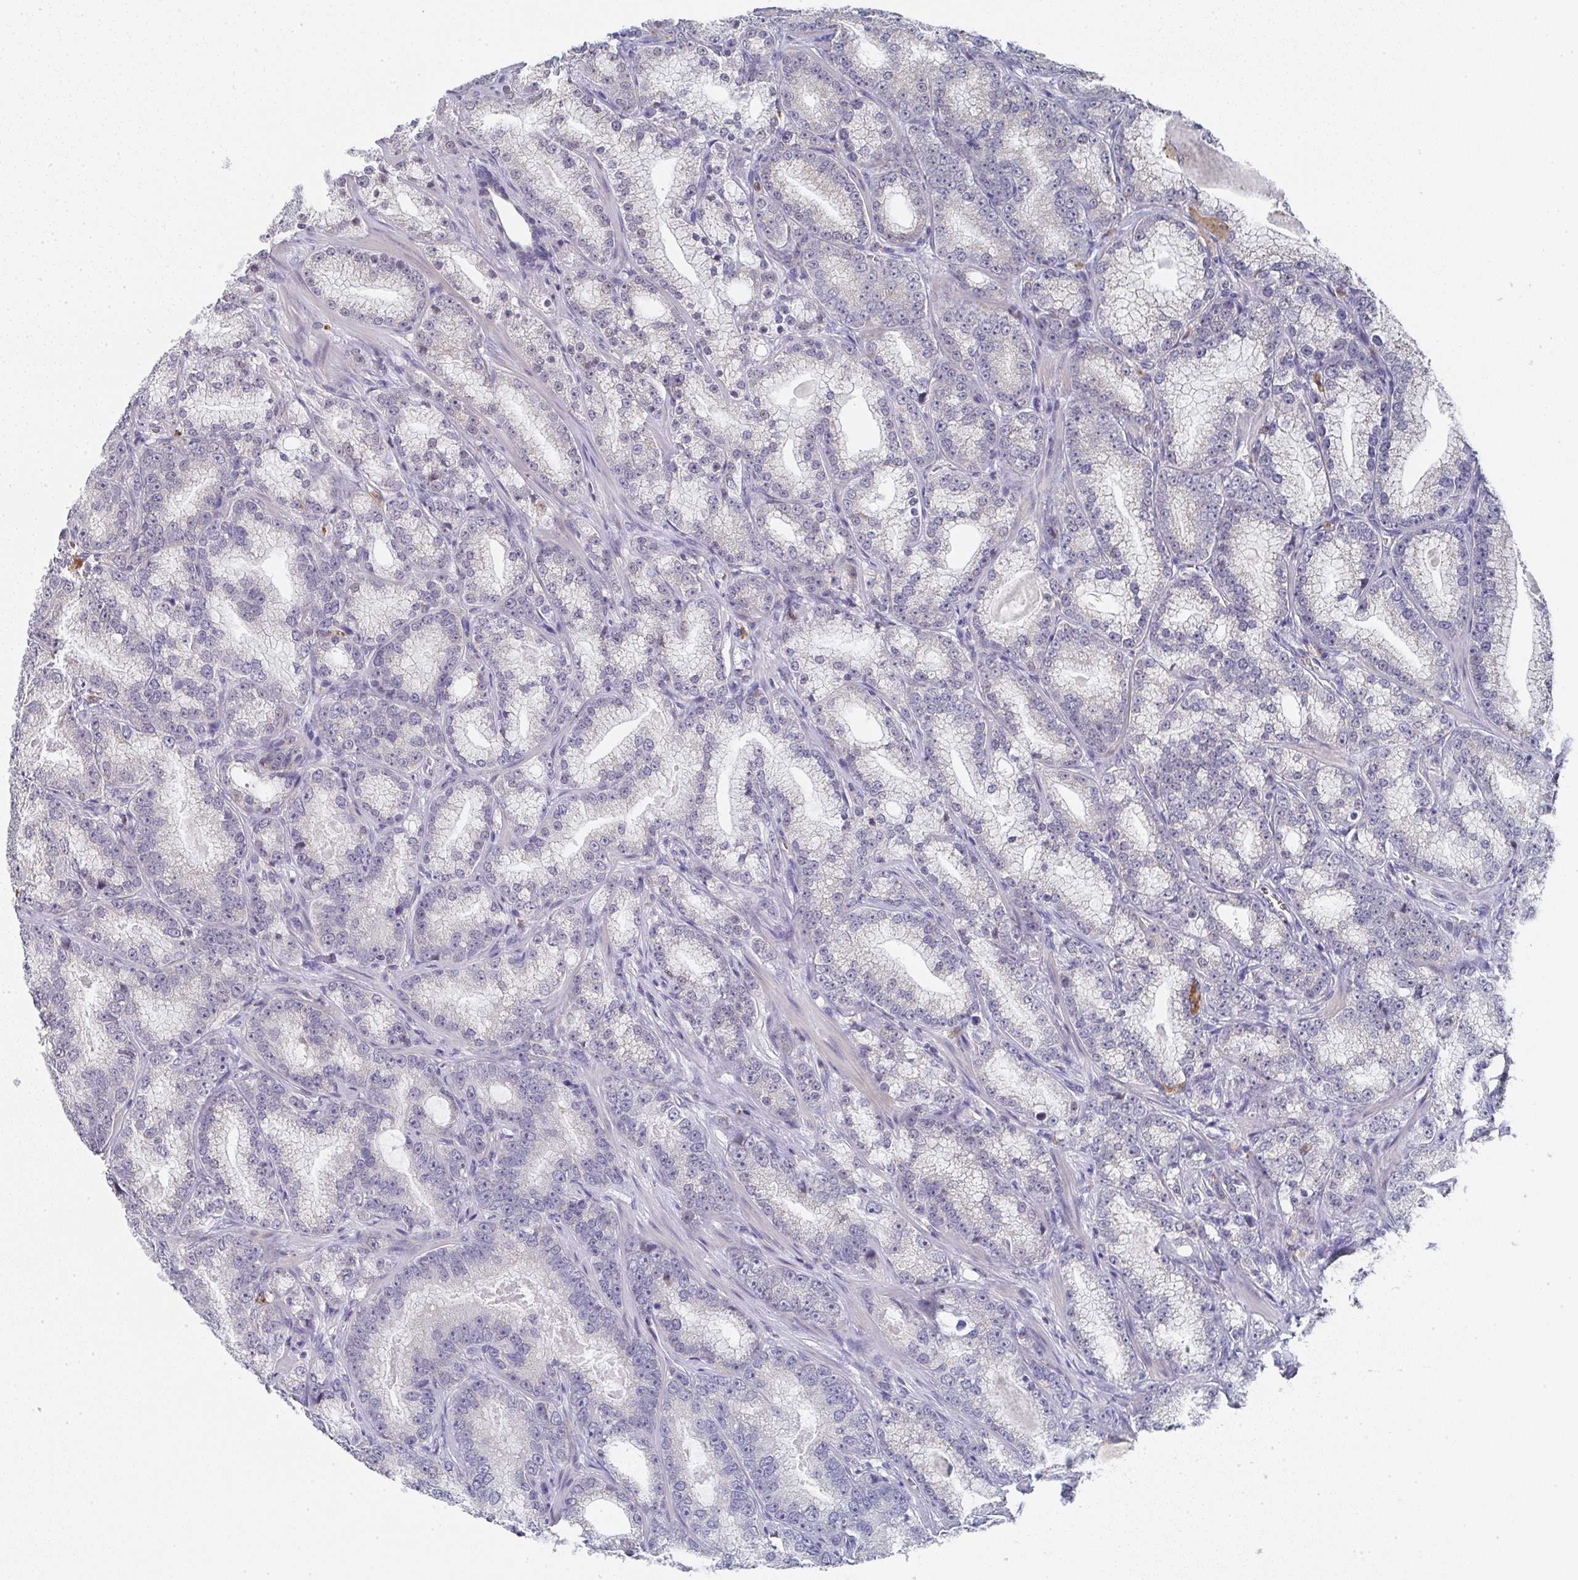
{"staining": {"intensity": "weak", "quantity": "<25%", "location": "nuclear"}, "tissue": "prostate cancer", "cell_type": "Tumor cells", "image_type": "cancer", "snomed": [{"axis": "morphology", "description": "Adenocarcinoma, High grade"}, {"axis": "topography", "description": "Prostate"}], "caption": "Tumor cells show no significant protein staining in prostate cancer.", "gene": "NCF1", "patient": {"sex": "male", "age": 65}}